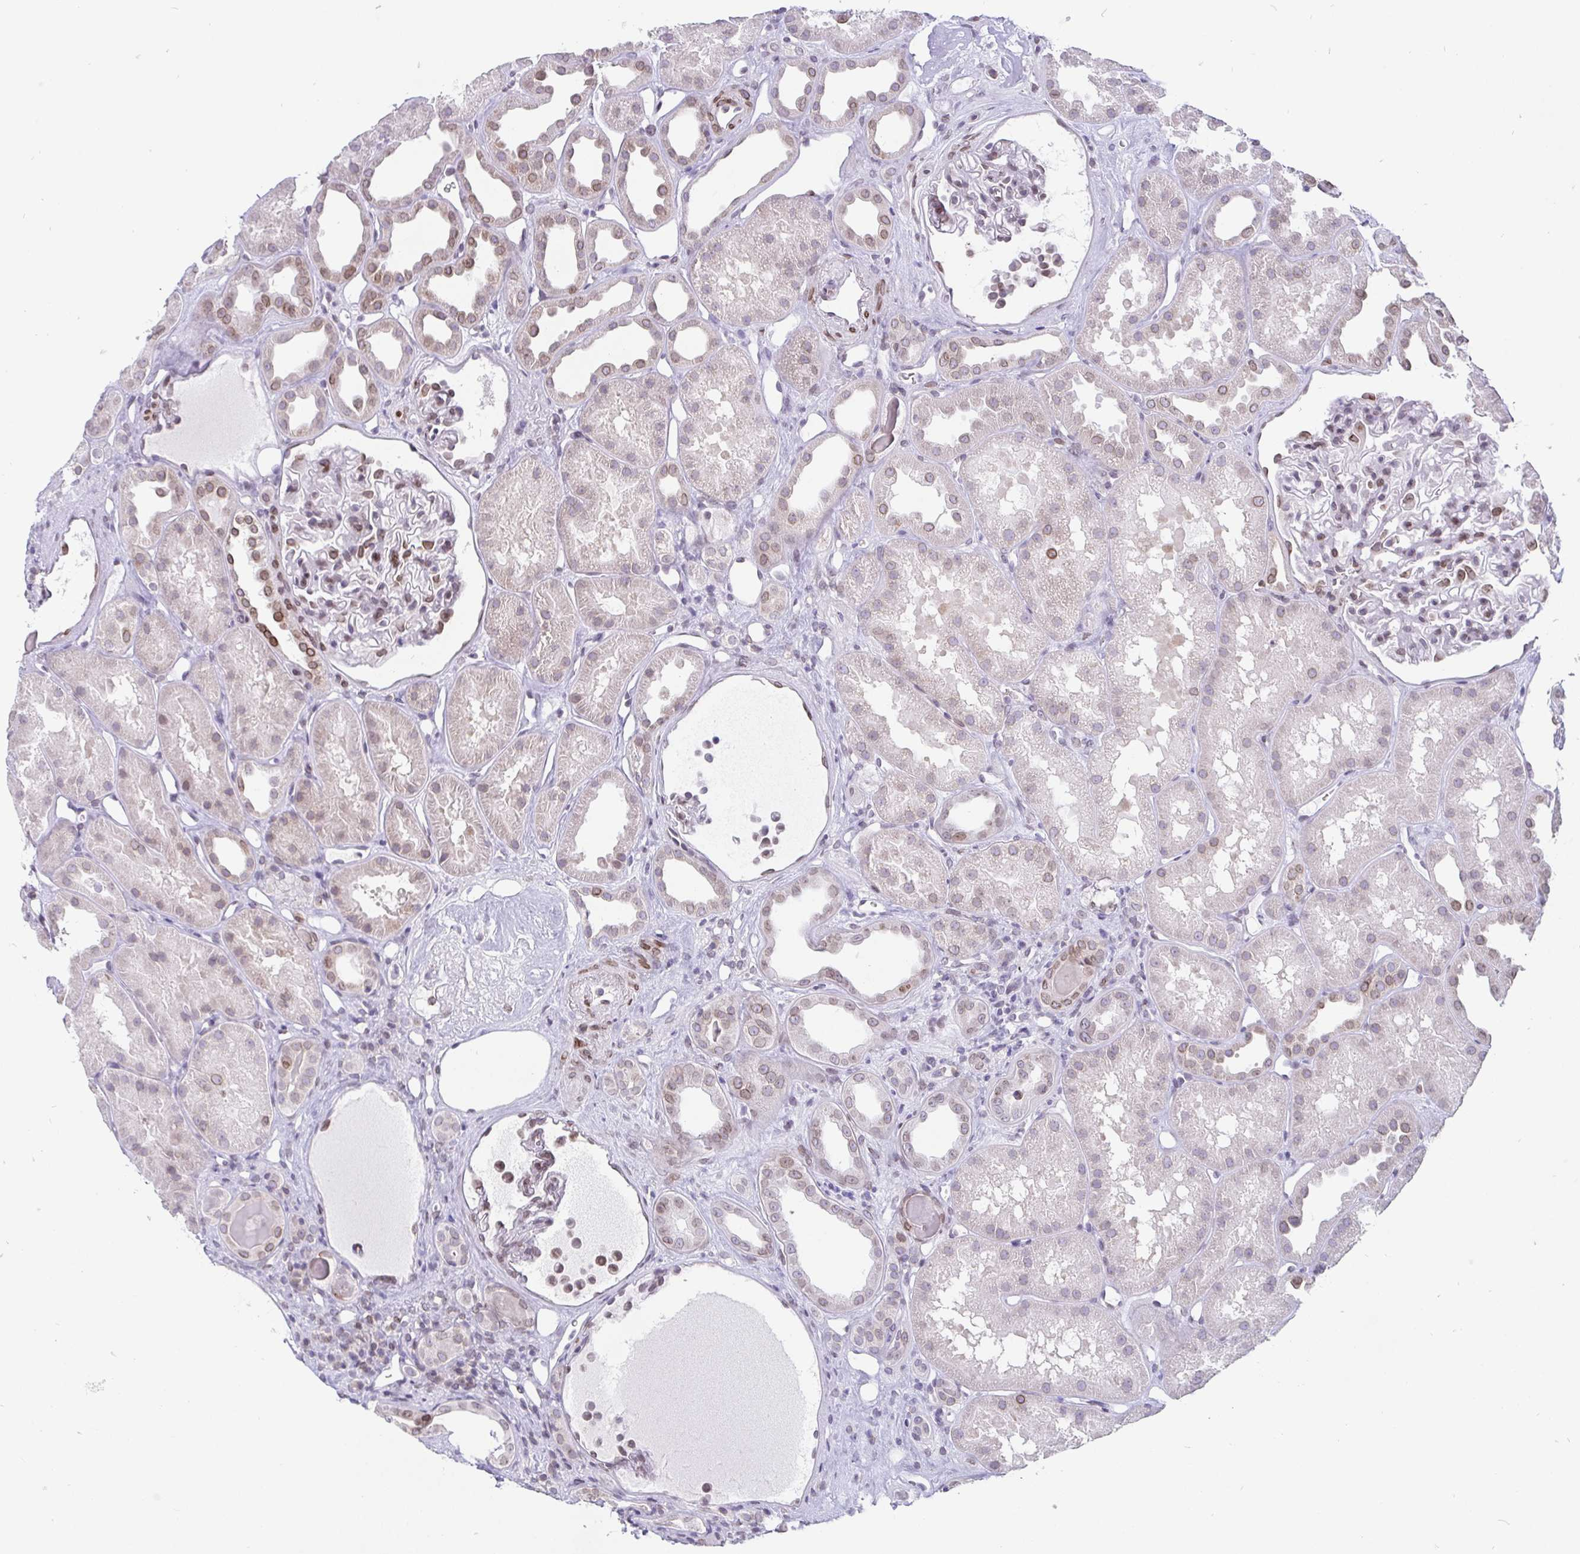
{"staining": {"intensity": "moderate", "quantity": "25%-75%", "location": "nuclear"}, "tissue": "kidney", "cell_type": "Cells in glomeruli", "image_type": "normal", "snomed": [{"axis": "morphology", "description": "Normal tissue, NOS"}, {"axis": "topography", "description": "Kidney"}], "caption": "Moderate nuclear expression for a protein is identified in approximately 25%-75% of cells in glomeruli of benign kidney using immunohistochemistry.", "gene": "EMD", "patient": {"sex": "male", "age": 61}}